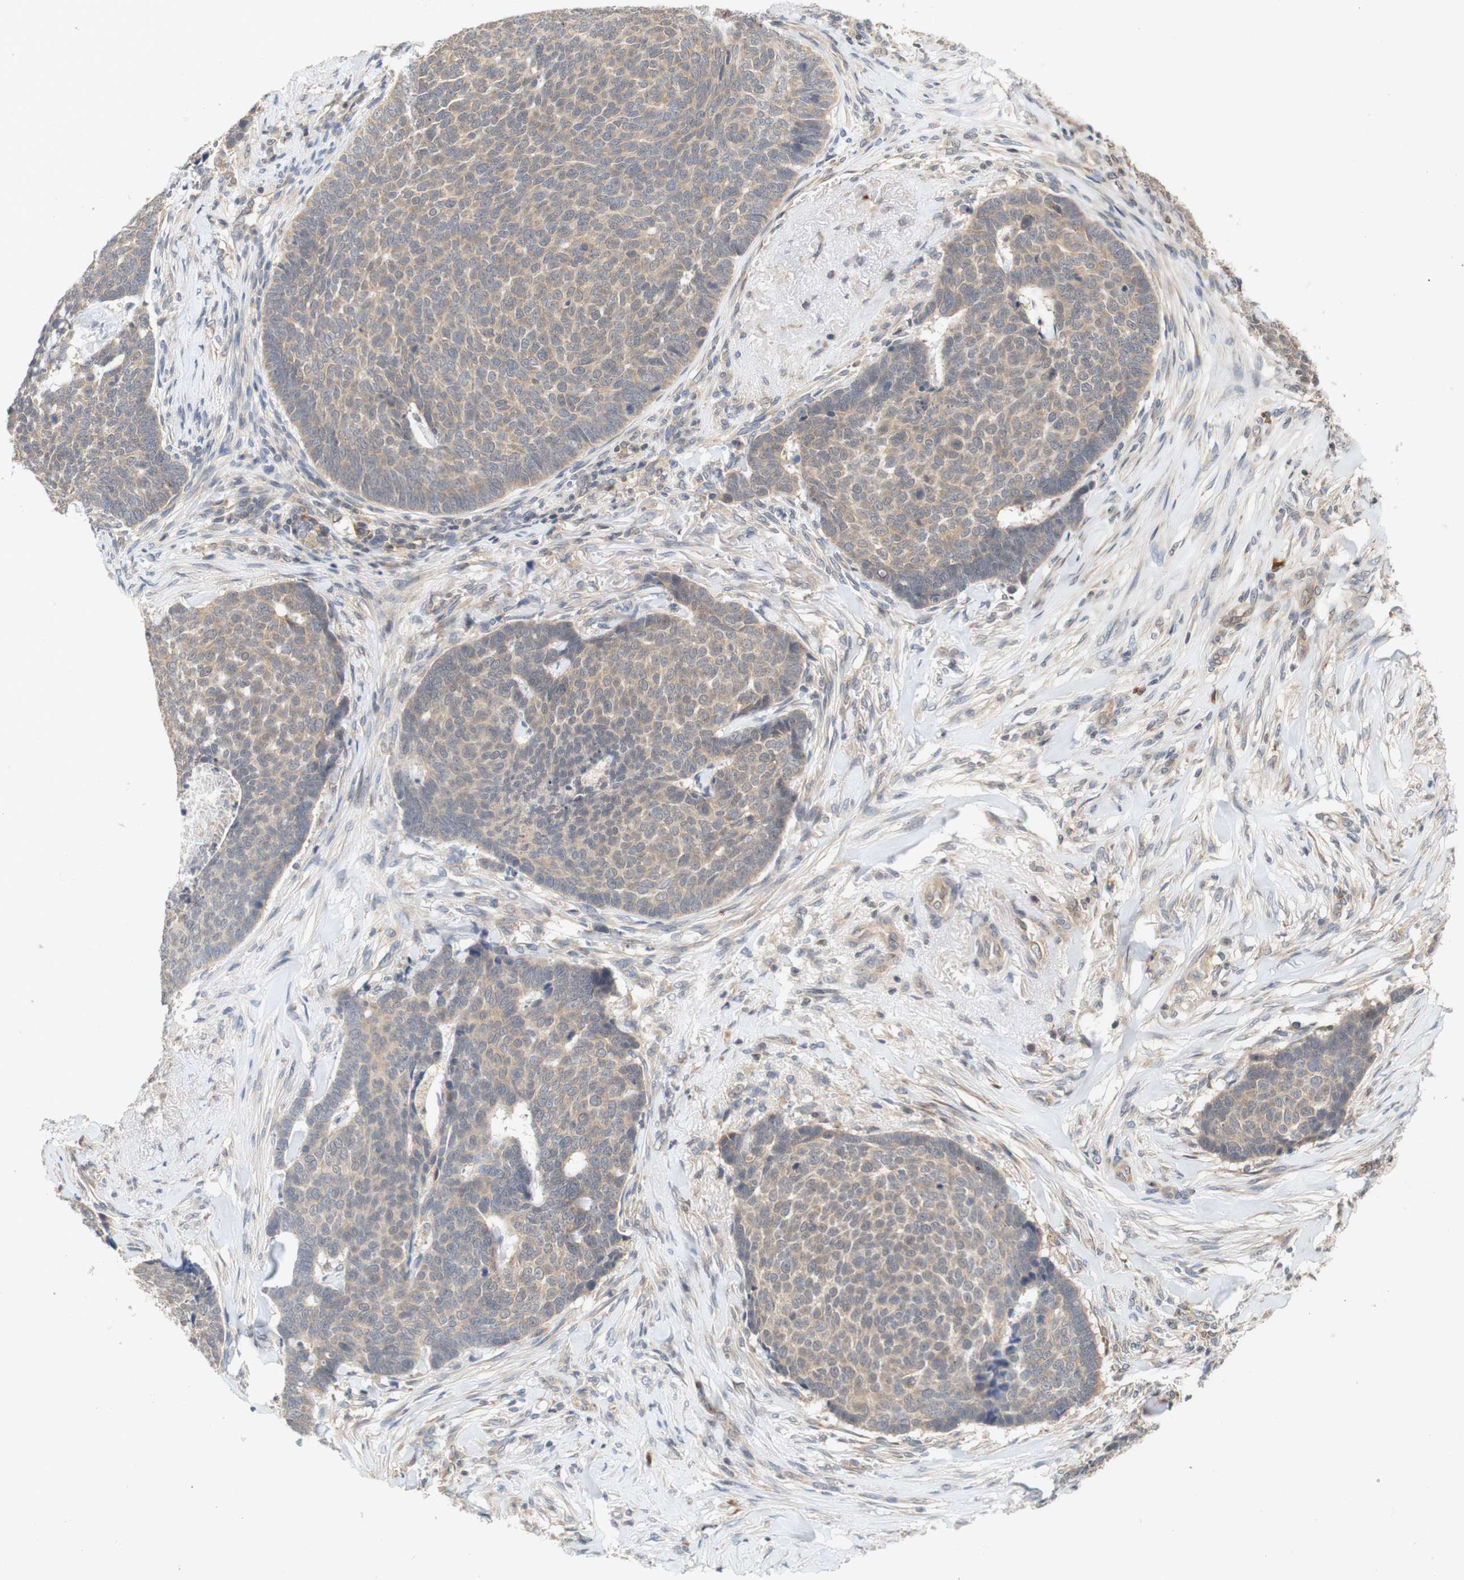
{"staining": {"intensity": "weak", "quantity": ">75%", "location": "cytoplasmic/membranous"}, "tissue": "skin cancer", "cell_type": "Tumor cells", "image_type": "cancer", "snomed": [{"axis": "morphology", "description": "Basal cell carcinoma"}, {"axis": "topography", "description": "Skin"}], "caption": "Skin cancer was stained to show a protein in brown. There is low levels of weak cytoplasmic/membranous positivity in approximately >75% of tumor cells.", "gene": "PIN1", "patient": {"sex": "male", "age": 84}}